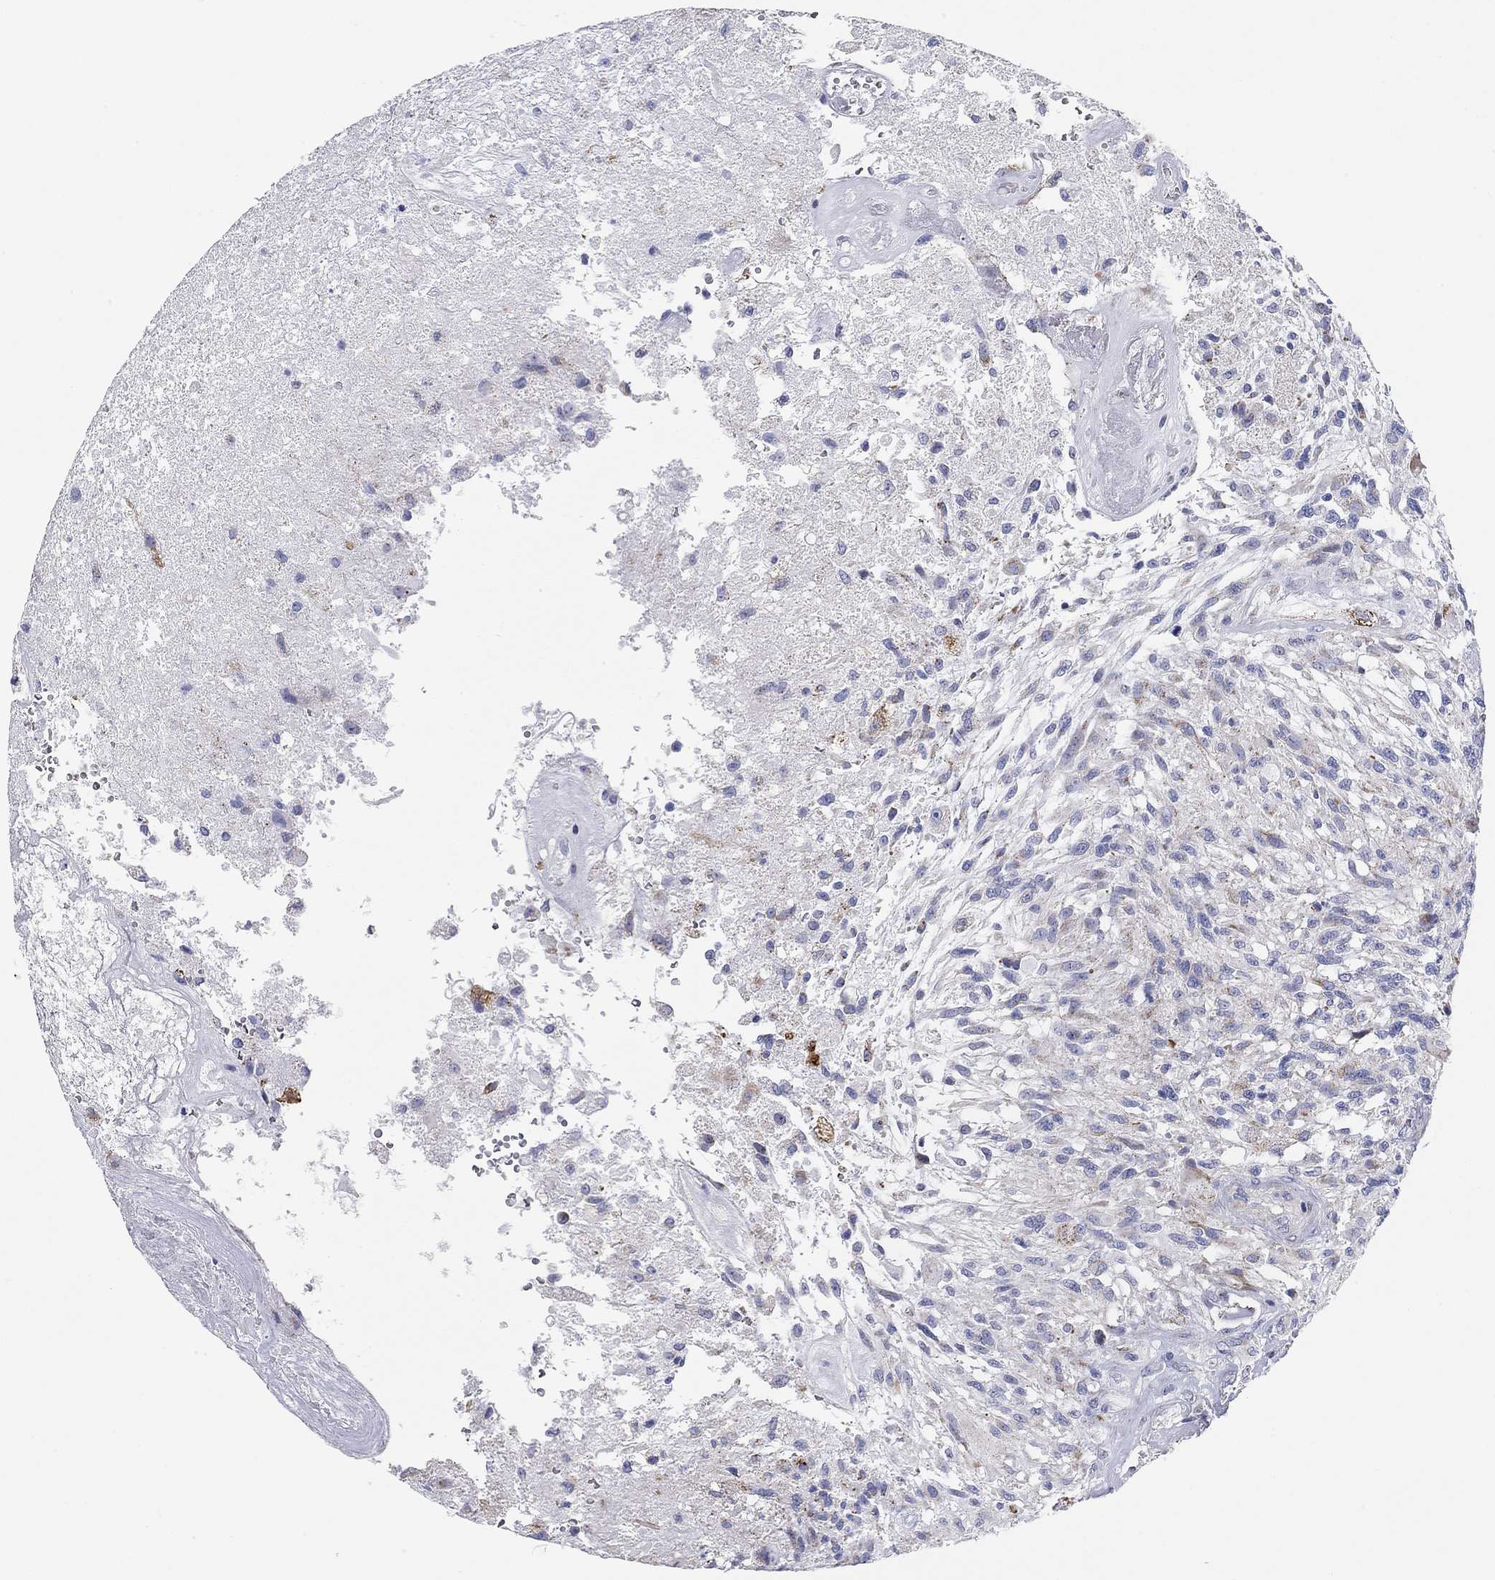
{"staining": {"intensity": "negative", "quantity": "none", "location": "none"}, "tissue": "glioma", "cell_type": "Tumor cells", "image_type": "cancer", "snomed": [{"axis": "morphology", "description": "Glioma, malignant, High grade"}, {"axis": "topography", "description": "Brain"}], "caption": "DAB immunohistochemical staining of human high-grade glioma (malignant) exhibits no significant expression in tumor cells.", "gene": "CHI3L2", "patient": {"sex": "male", "age": 56}}